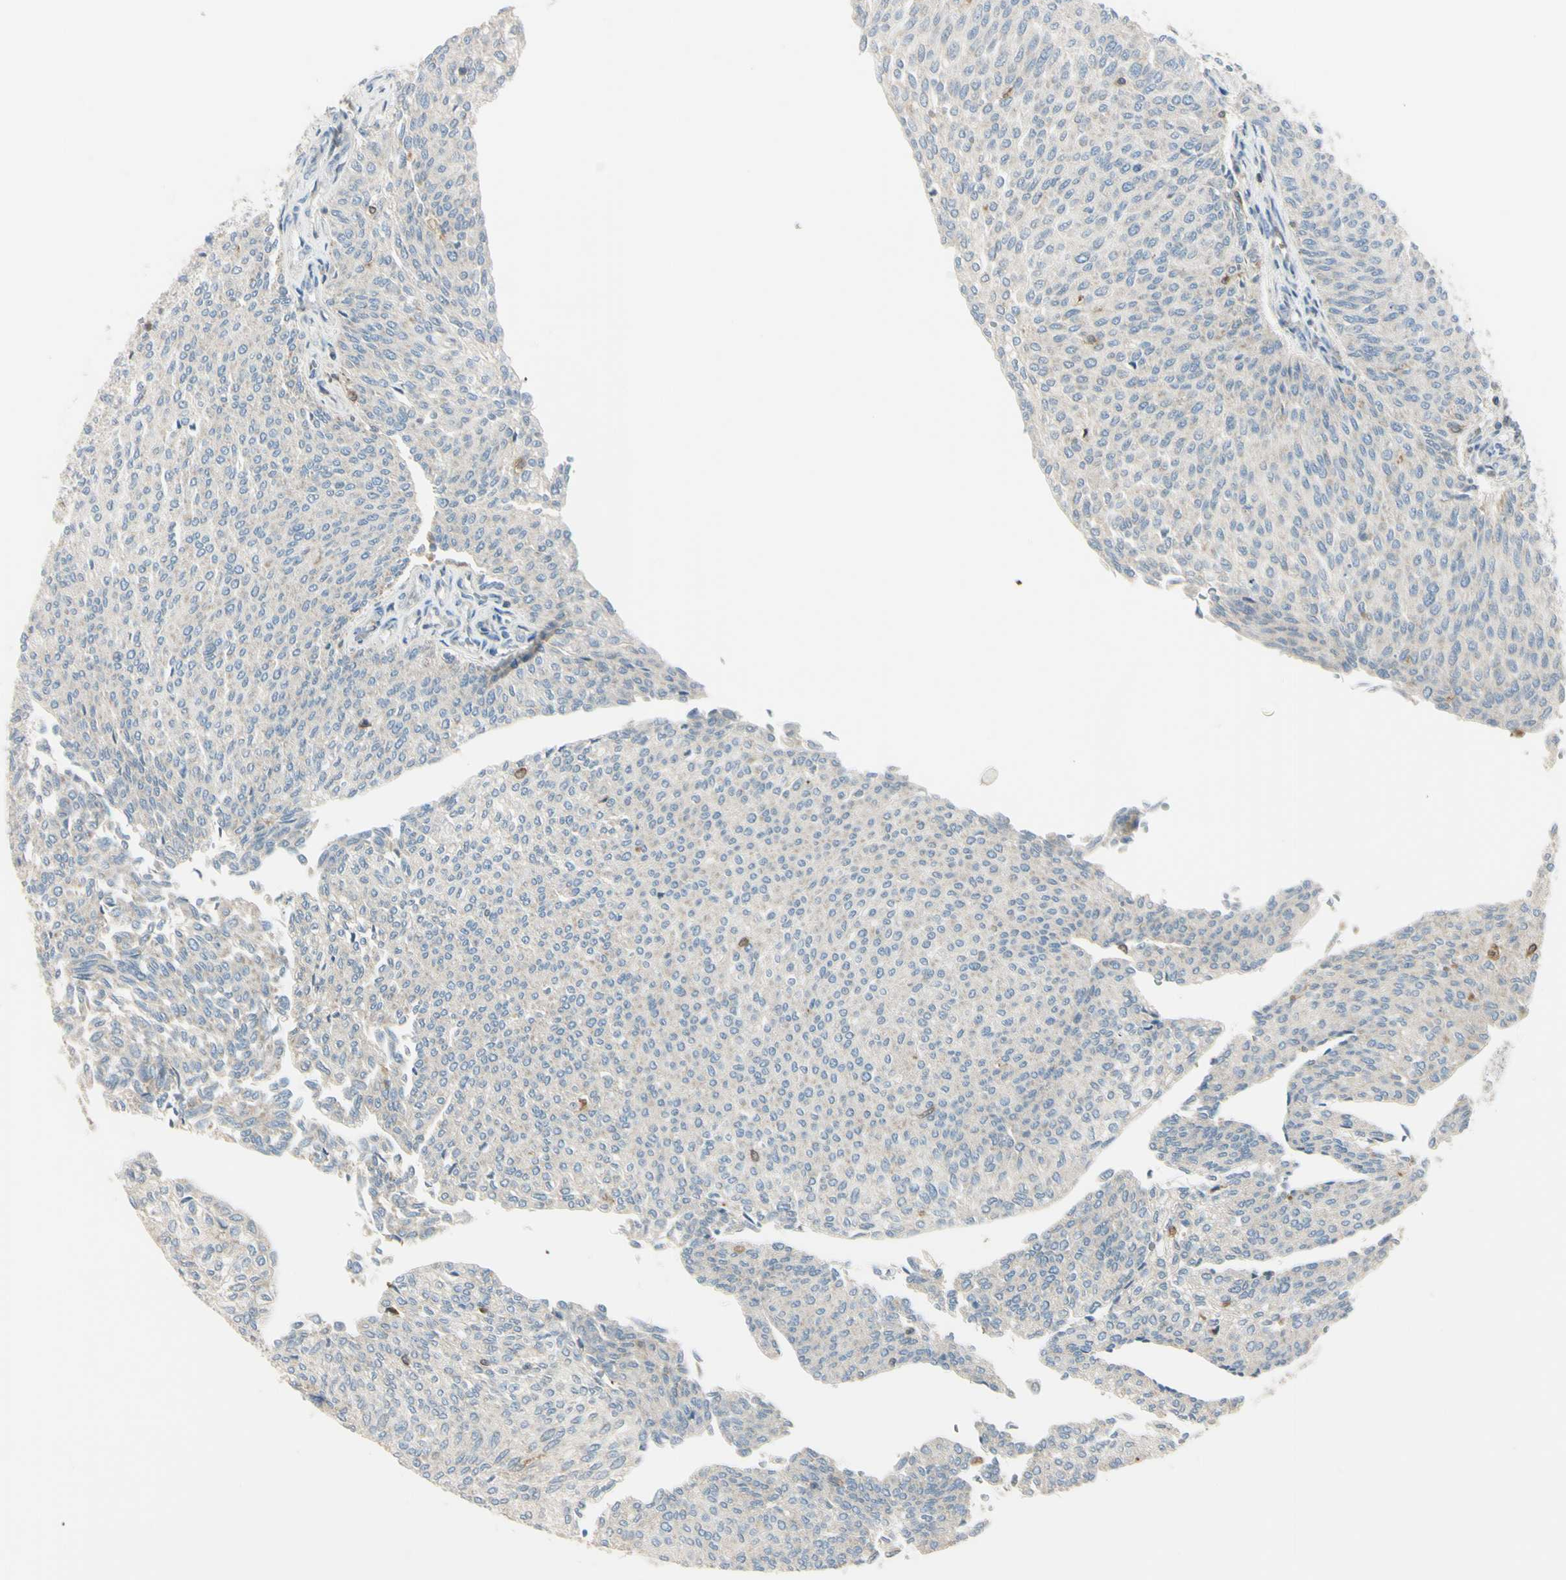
{"staining": {"intensity": "weak", "quantity": ">75%", "location": "cytoplasmic/membranous"}, "tissue": "urothelial cancer", "cell_type": "Tumor cells", "image_type": "cancer", "snomed": [{"axis": "morphology", "description": "Urothelial carcinoma, Low grade"}, {"axis": "topography", "description": "Urinary bladder"}], "caption": "Protein expression by immunohistochemistry (IHC) shows weak cytoplasmic/membranous staining in about >75% of tumor cells in urothelial cancer.", "gene": "CYRIB", "patient": {"sex": "female", "age": 79}}